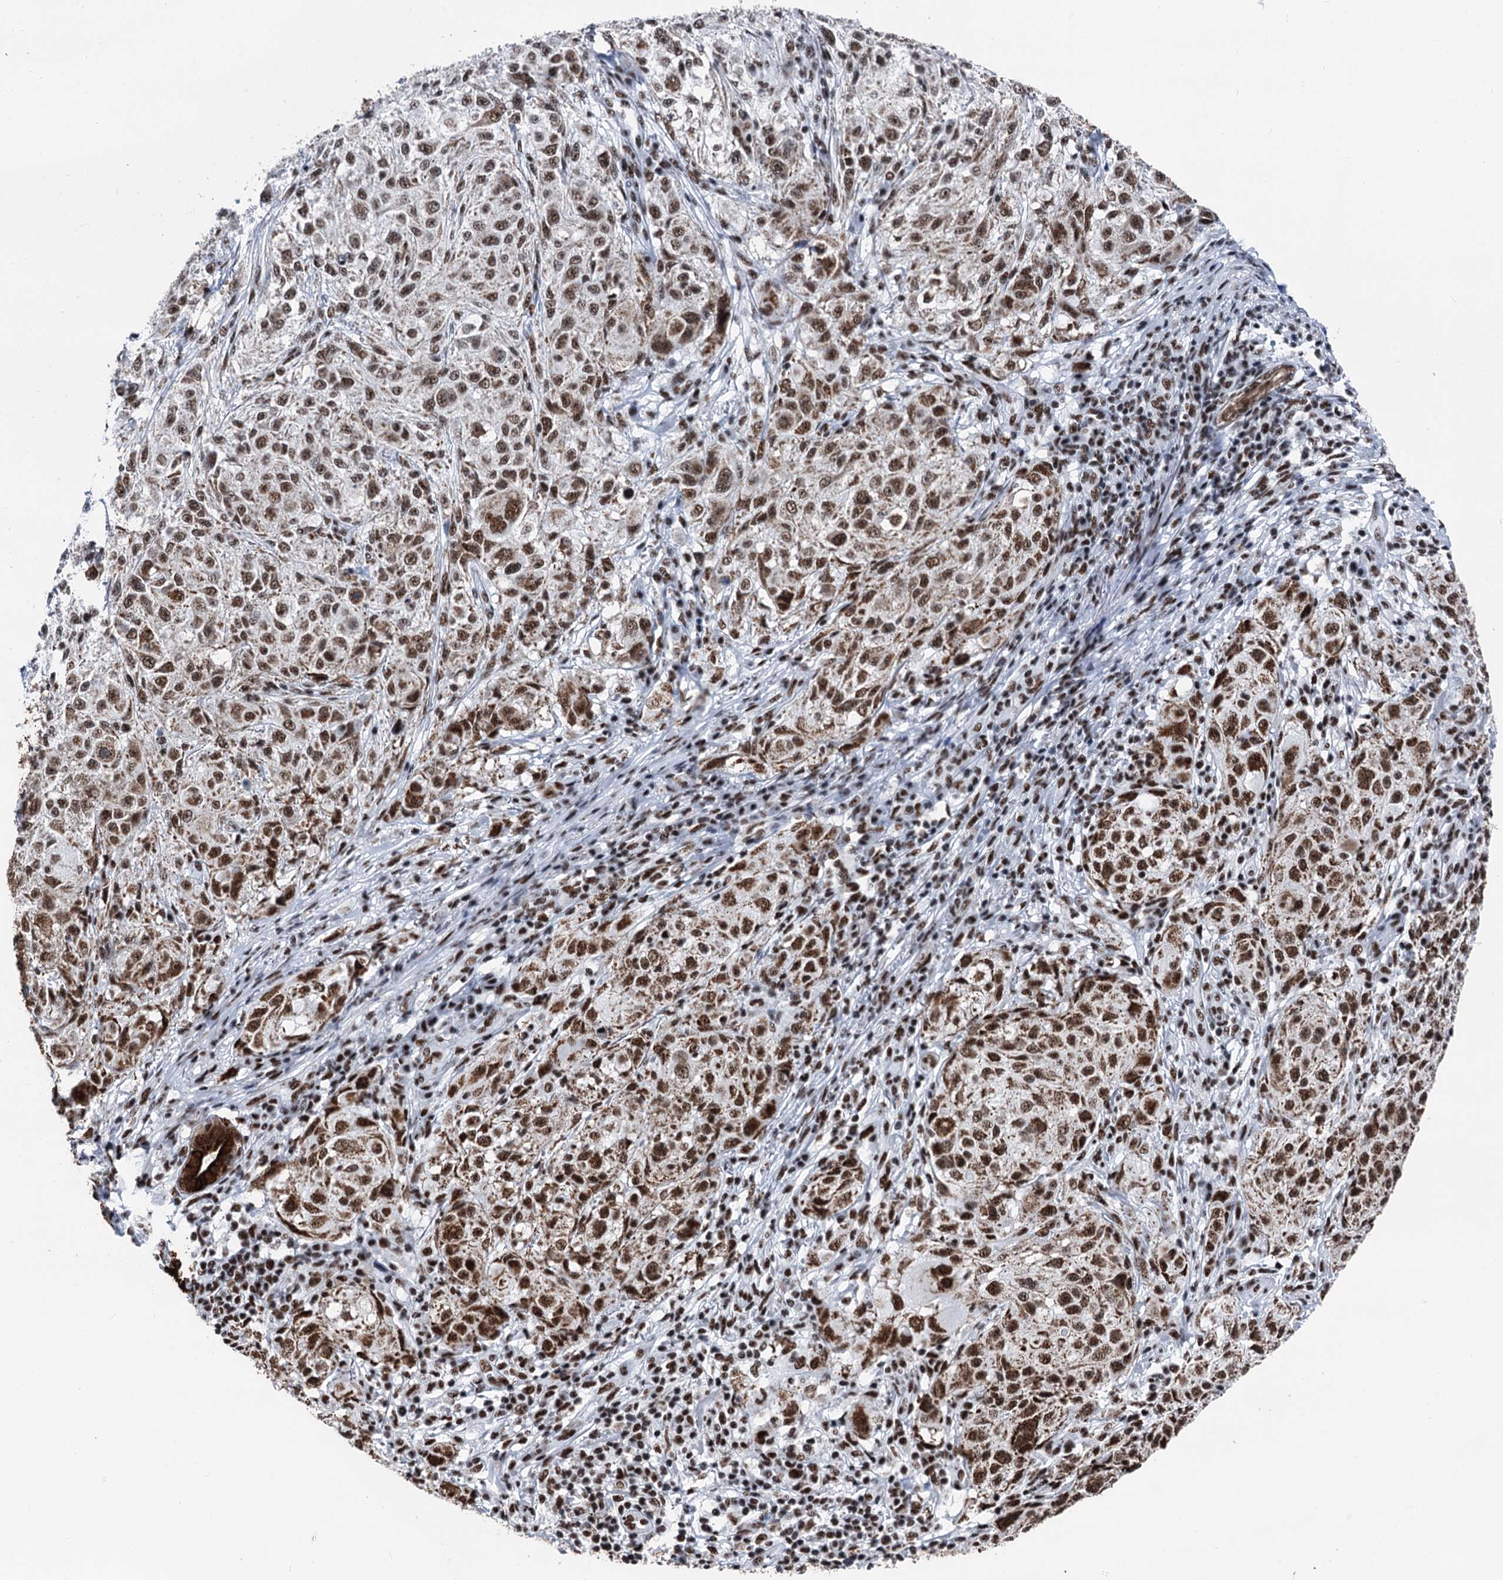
{"staining": {"intensity": "moderate", "quantity": ">75%", "location": "nuclear"}, "tissue": "melanoma", "cell_type": "Tumor cells", "image_type": "cancer", "snomed": [{"axis": "morphology", "description": "Necrosis, NOS"}, {"axis": "morphology", "description": "Malignant melanoma, NOS"}, {"axis": "topography", "description": "Skin"}], "caption": "Melanoma stained for a protein (brown) demonstrates moderate nuclear positive expression in approximately >75% of tumor cells.", "gene": "DDX23", "patient": {"sex": "female", "age": 87}}